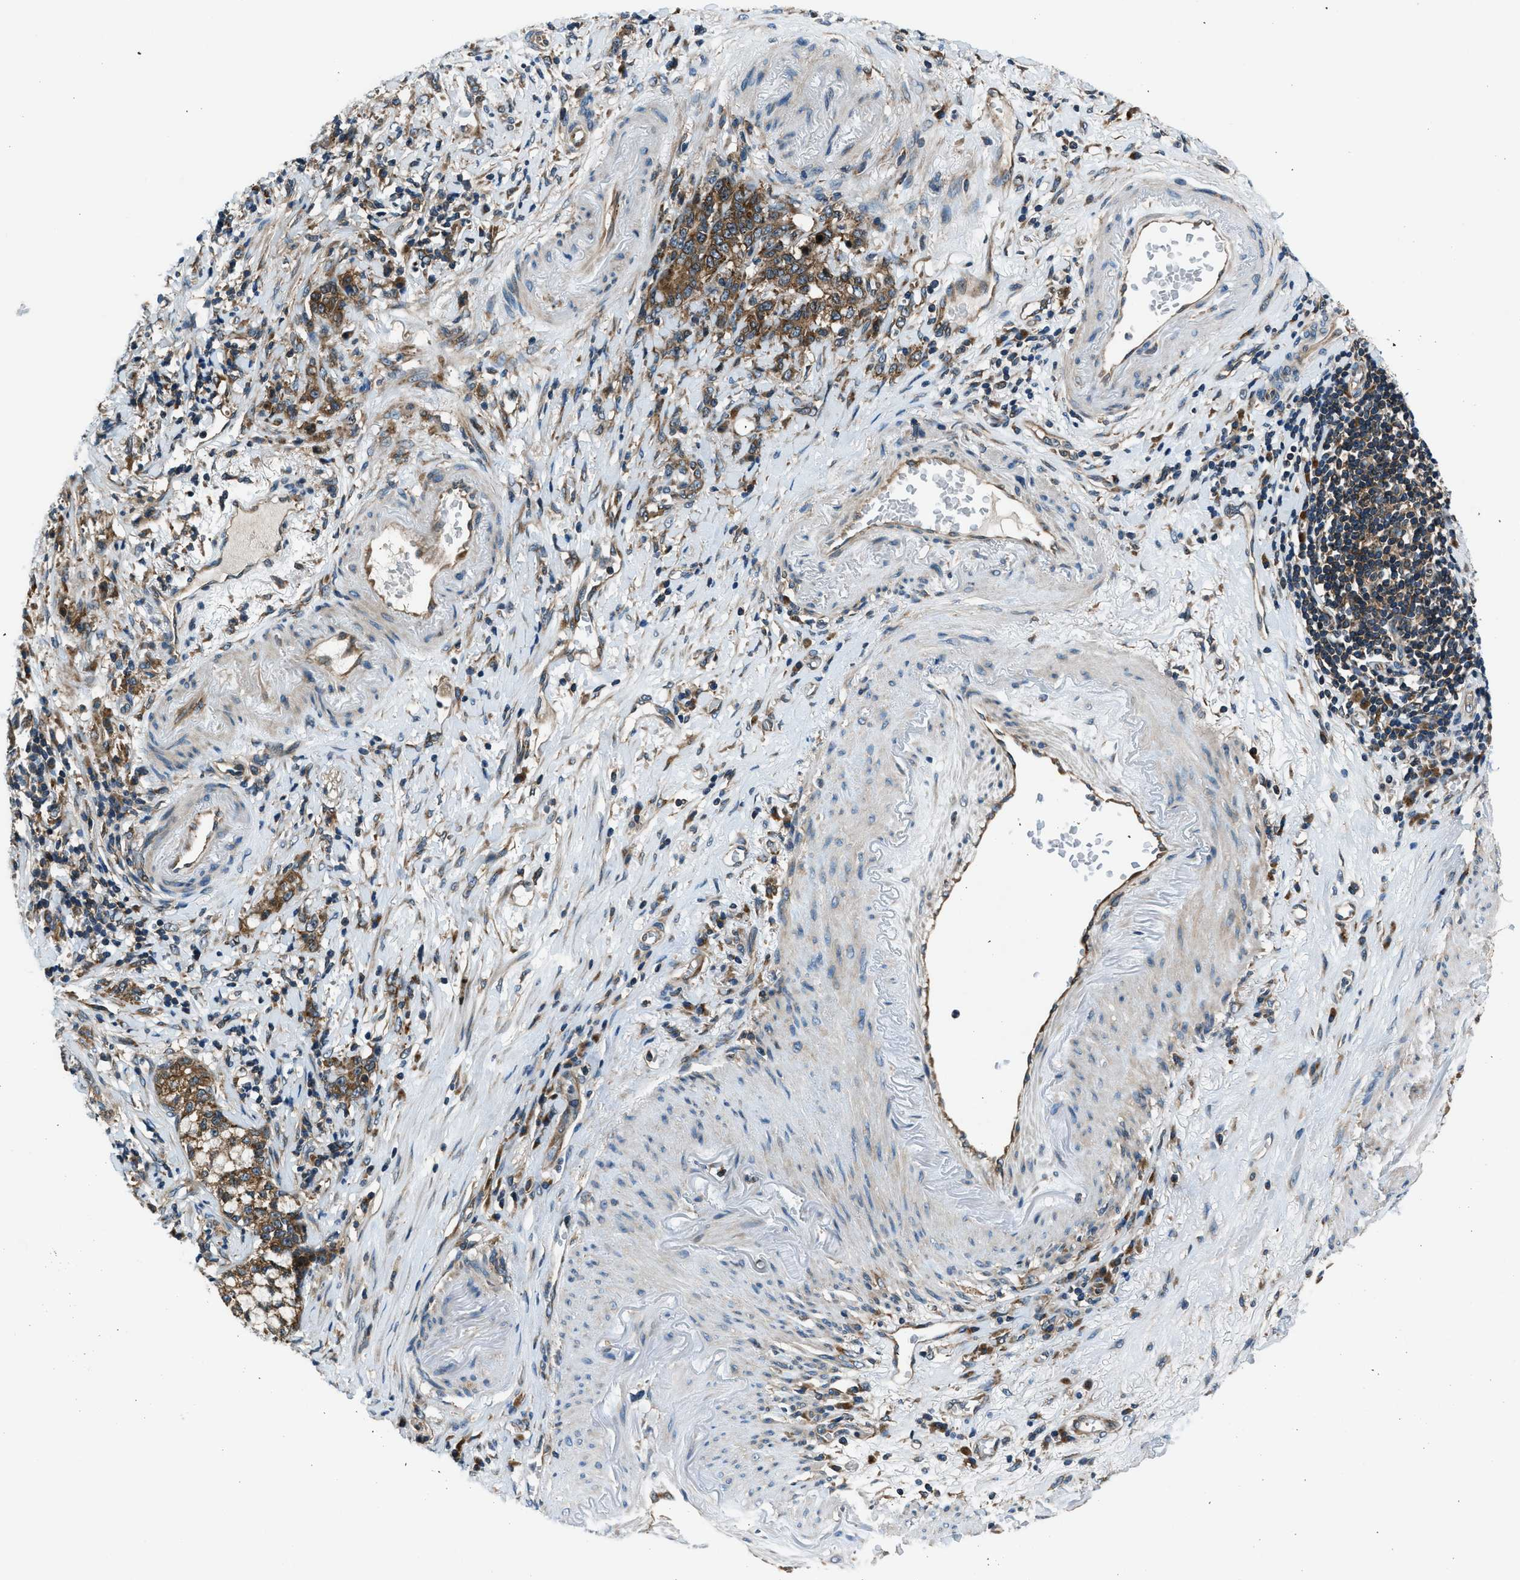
{"staining": {"intensity": "strong", "quantity": ">75%", "location": "cytoplasmic/membranous"}, "tissue": "stomach cancer", "cell_type": "Tumor cells", "image_type": "cancer", "snomed": [{"axis": "morphology", "description": "Adenocarcinoma, NOS"}, {"axis": "topography", "description": "Stomach, lower"}], "caption": "Immunohistochemical staining of adenocarcinoma (stomach) exhibits high levels of strong cytoplasmic/membranous protein positivity in about >75% of tumor cells. Immunohistochemistry stains the protein of interest in brown and the nuclei are stained blue.", "gene": "ARFGAP2", "patient": {"sex": "male", "age": 88}}